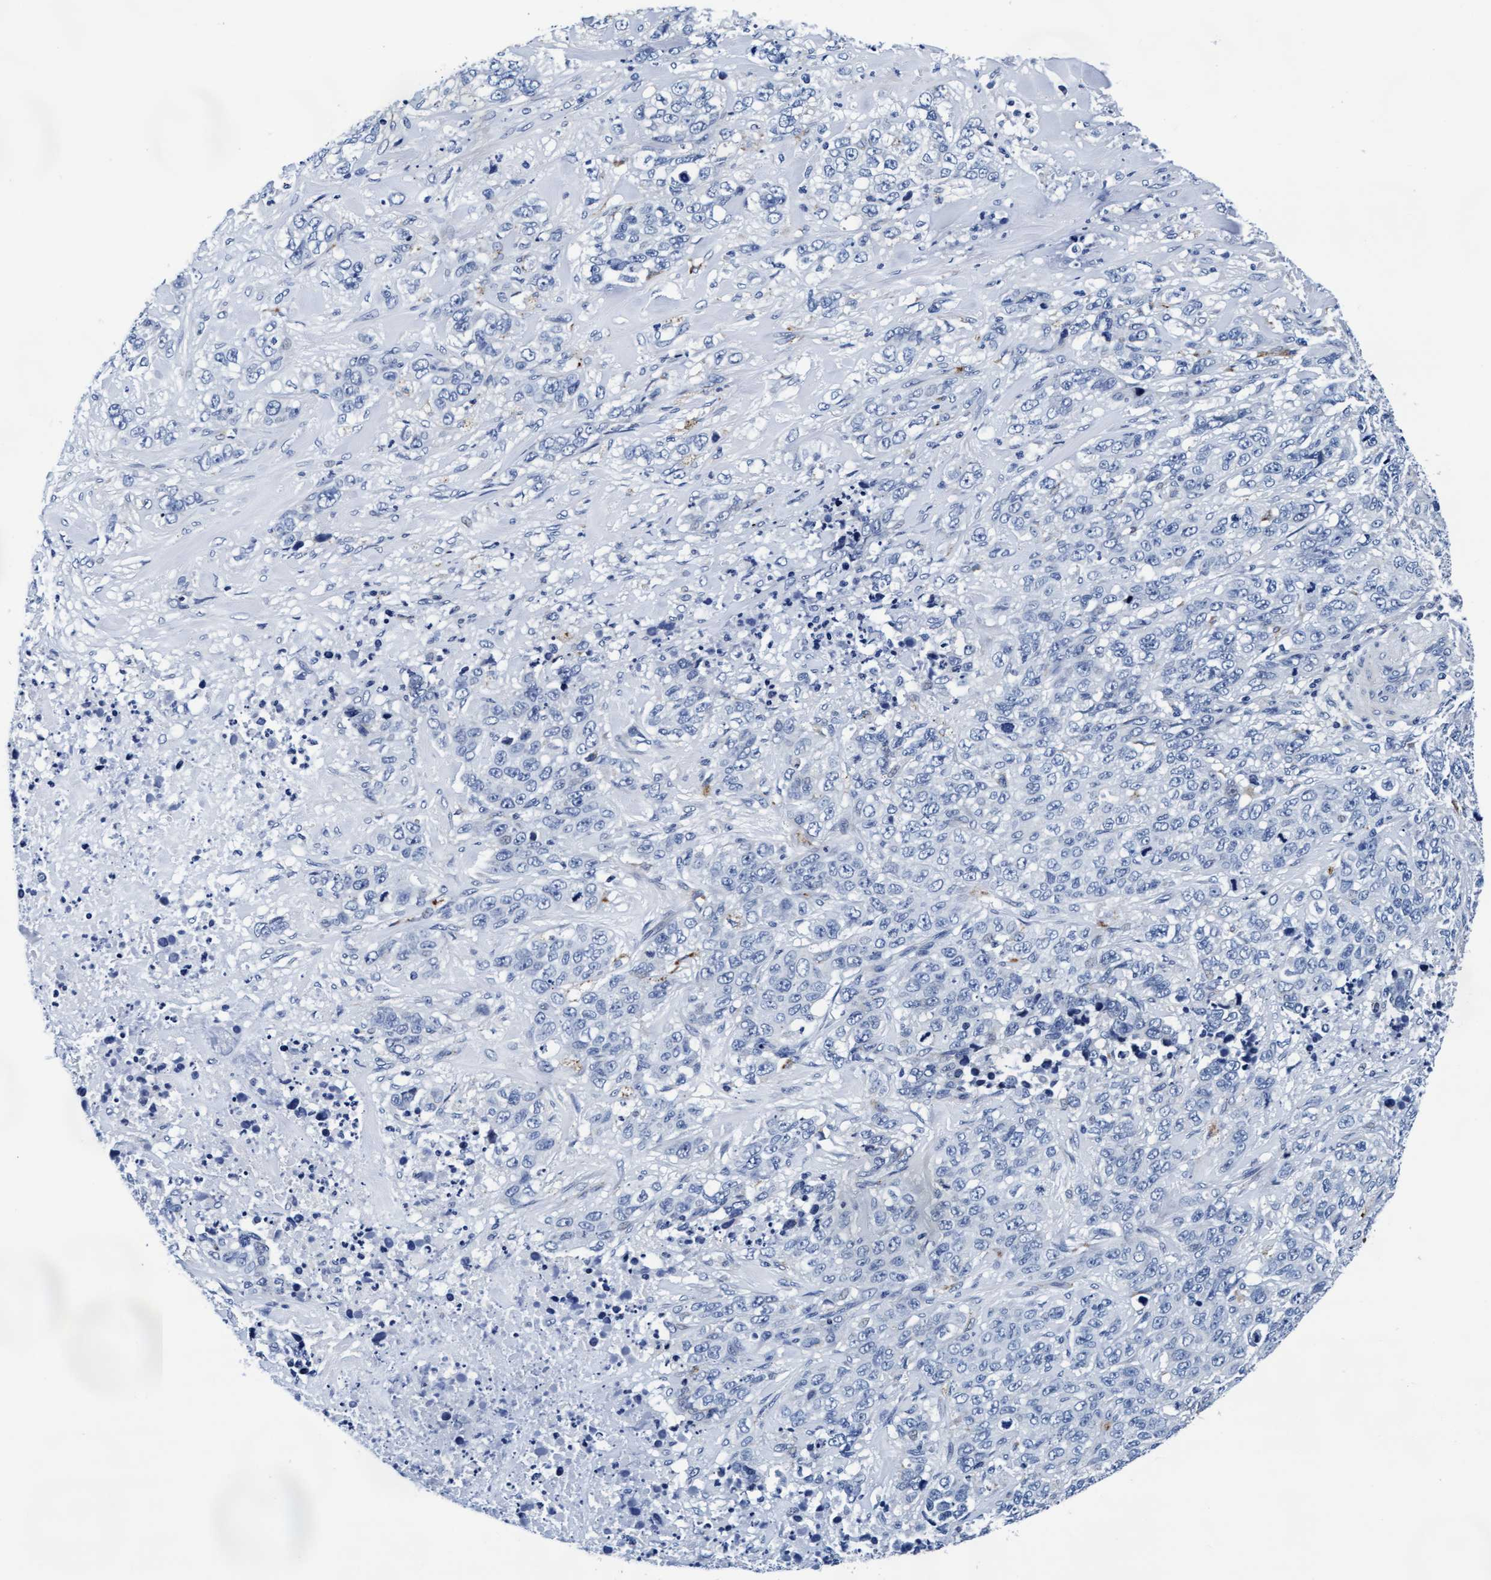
{"staining": {"intensity": "negative", "quantity": "none", "location": "none"}, "tissue": "stomach cancer", "cell_type": "Tumor cells", "image_type": "cancer", "snomed": [{"axis": "morphology", "description": "Adenocarcinoma, NOS"}, {"axis": "topography", "description": "Stomach"}], "caption": "Immunohistochemistry (IHC) image of neoplastic tissue: stomach adenocarcinoma stained with DAB displays no significant protein staining in tumor cells. (DAB (3,3'-diaminobenzidine) immunohistochemistry with hematoxylin counter stain).", "gene": "ARSG", "patient": {"sex": "male", "age": 48}}